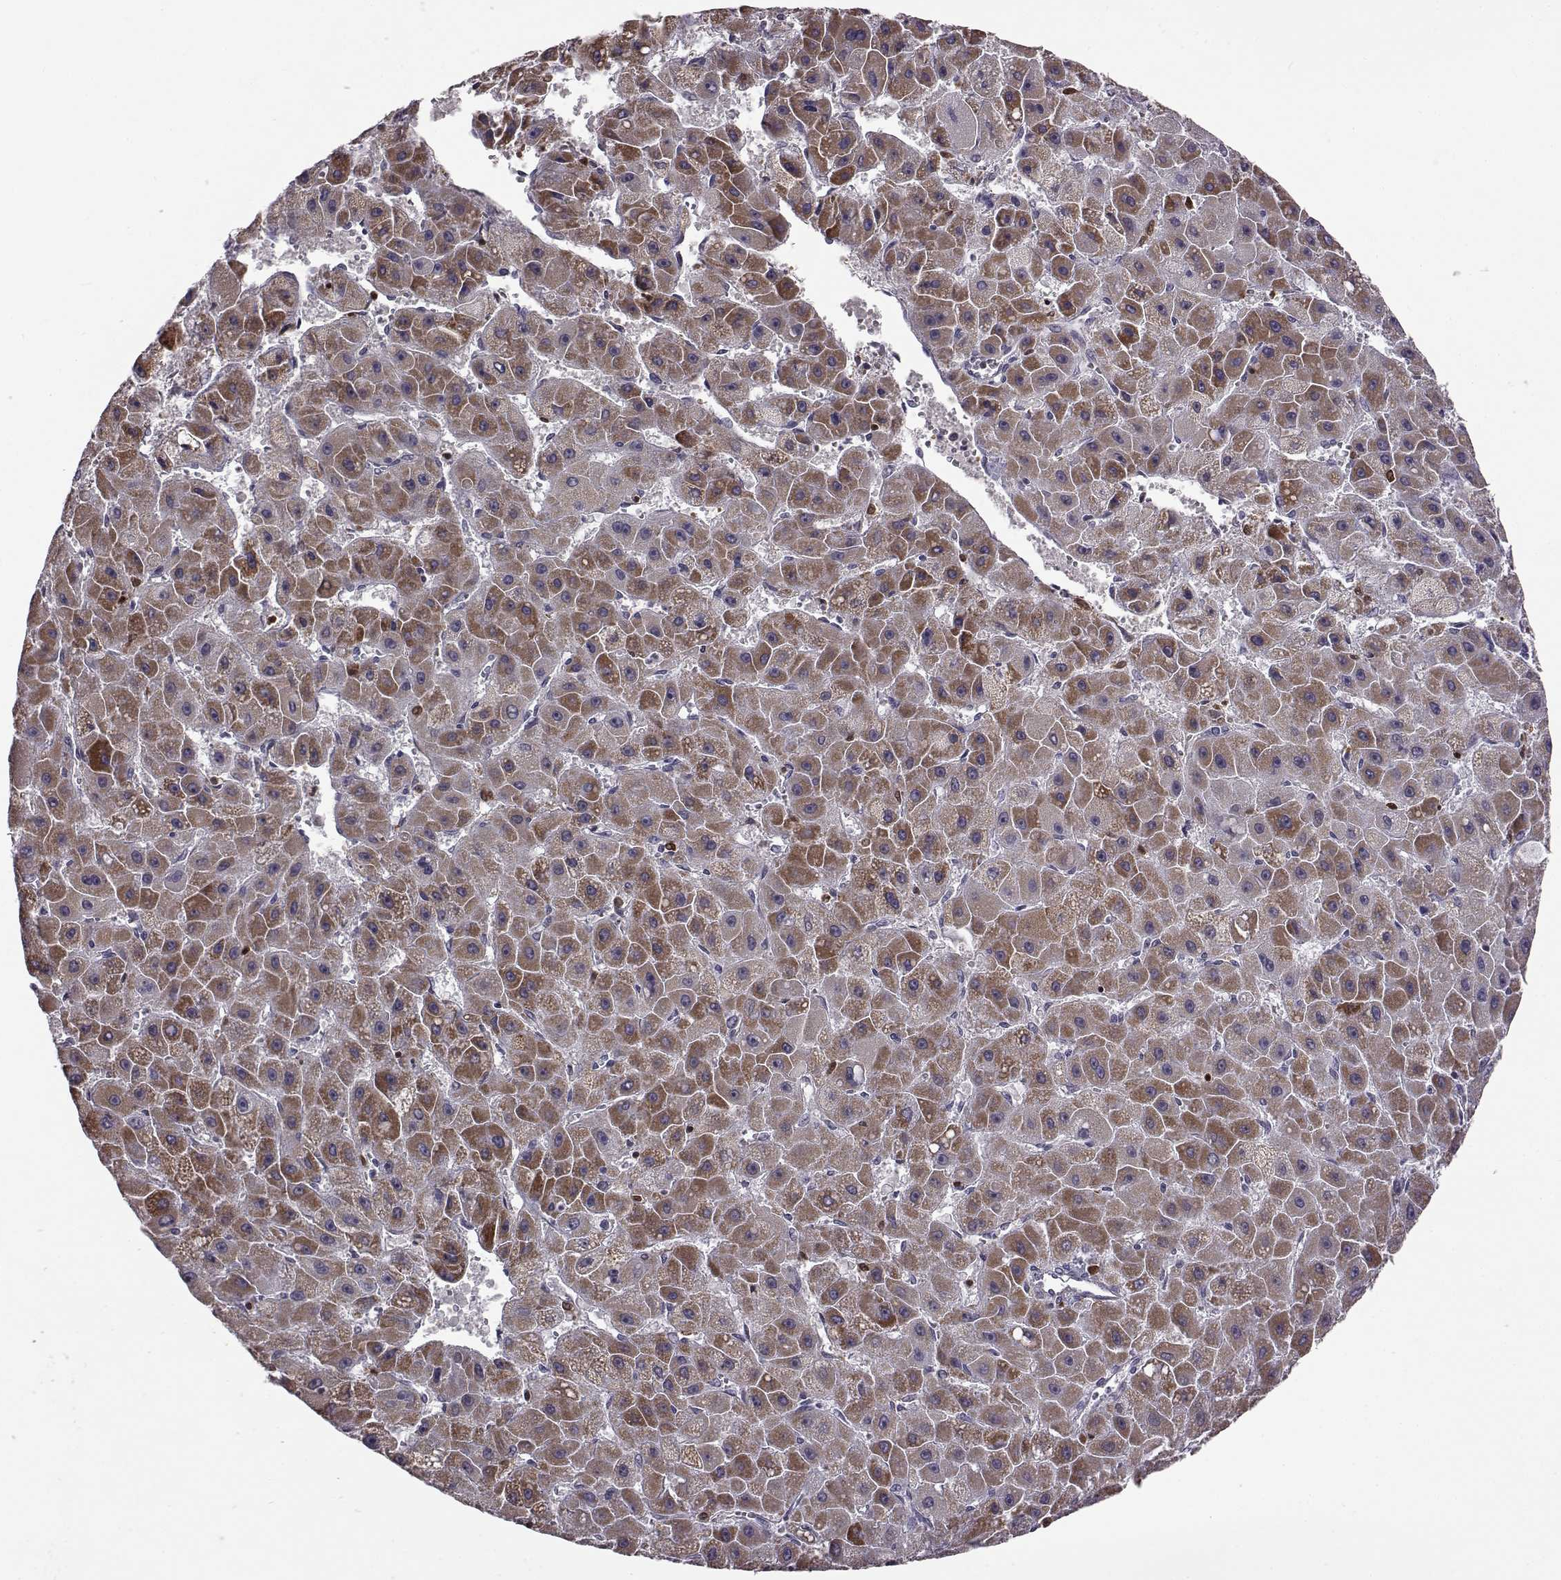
{"staining": {"intensity": "moderate", "quantity": "25%-75%", "location": "cytoplasmic/membranous"}, "tissue": "liver cancer", "cell_type": "Tumor cells", "image_type": "cancer", "snomed": [{"axis": "morphology", "description": "Carcinoma, Hepatocellular, NOS"}, {"axis": "topography", "description": "Liver"}], "caption": "IHC photomicrograph of neoplastic tissue: liver hepatocellular carcinoma stained using immunohistochemistry (IHC) shows medium levels of moderate protein expression localized specifically in the cytoplasmic/membranous of tumor cells, appearing as a cytoplasmic/membranous brown color.", "gene": "DOK2", "patient": {"sex": "female", "age": 25}}